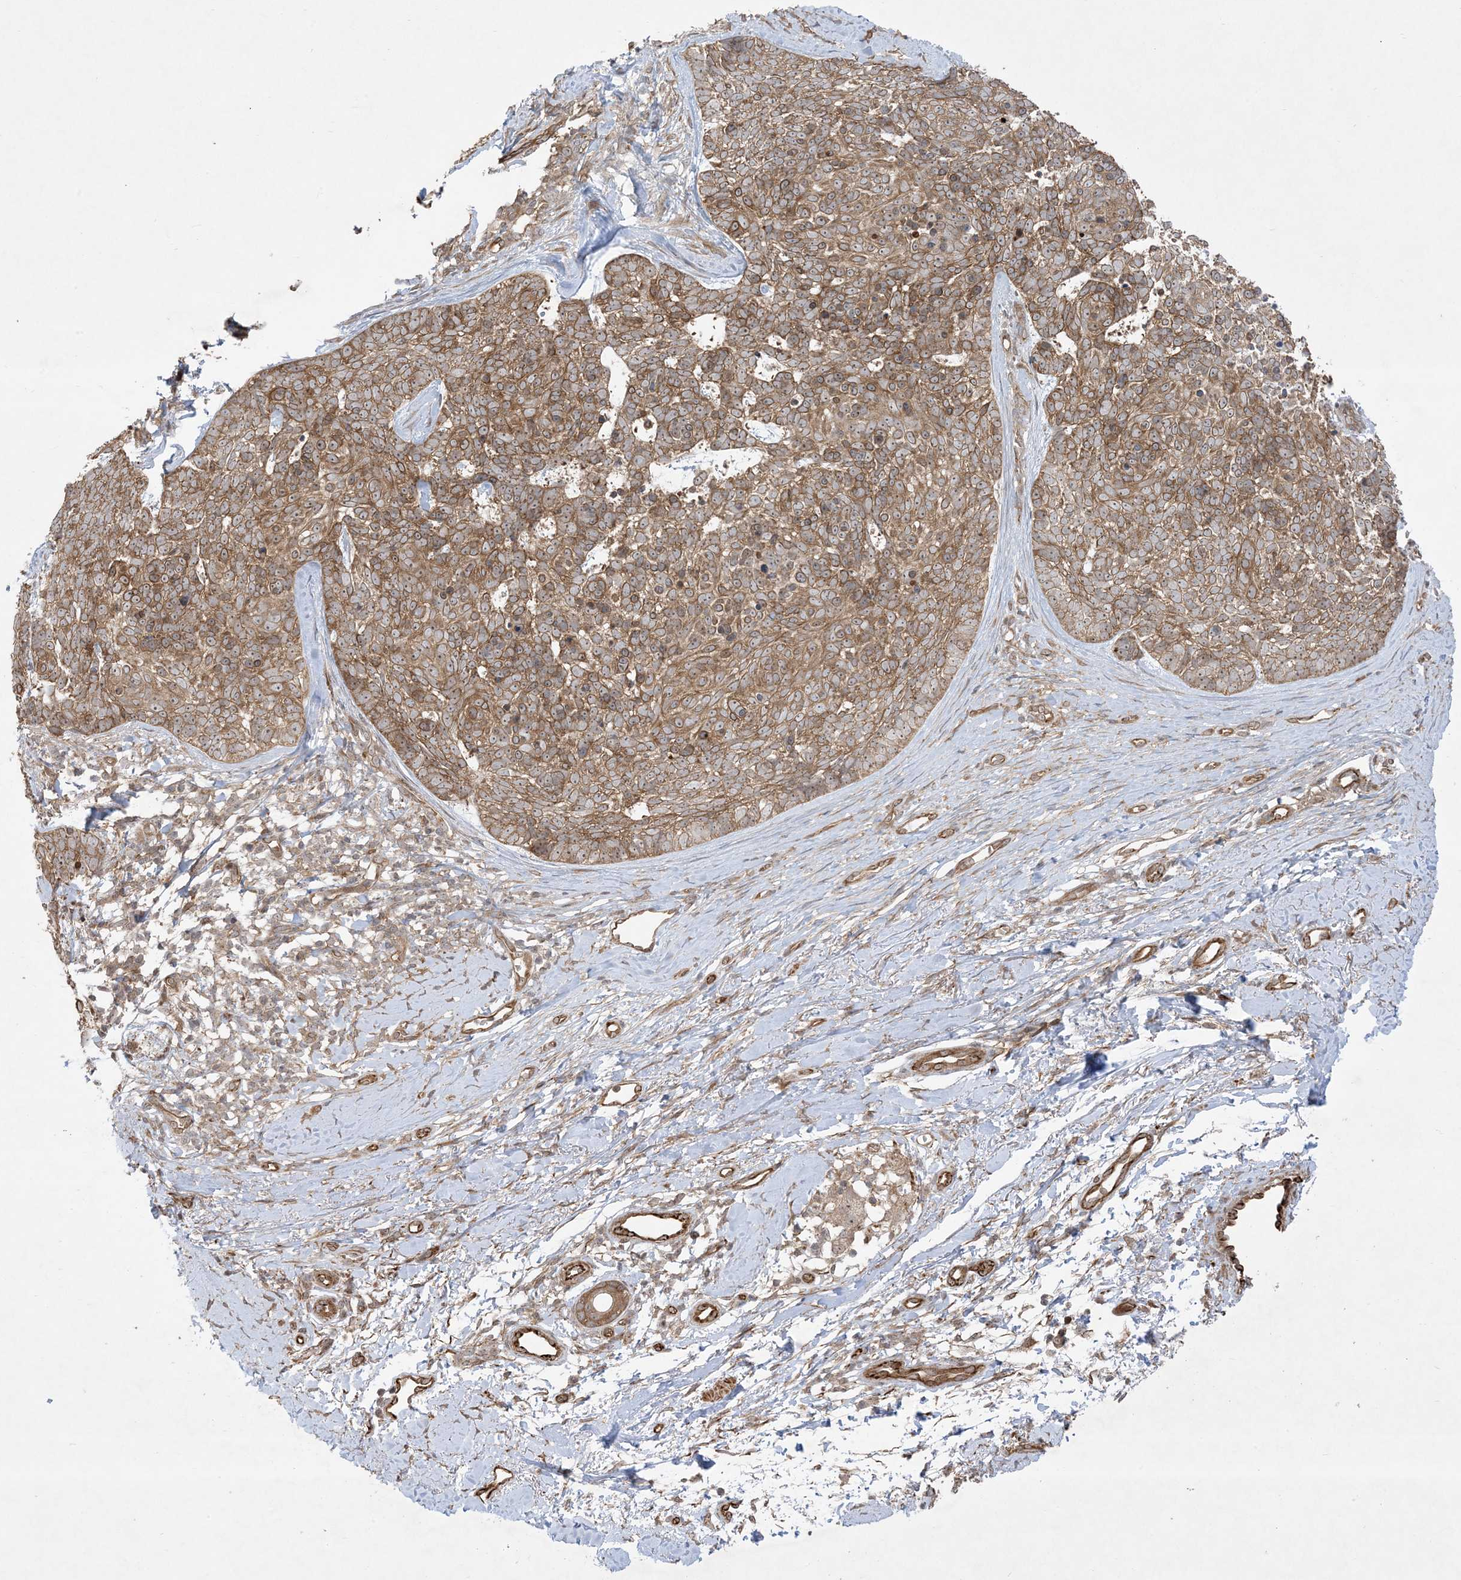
{"staining": {"intensity": "moderate", "quantity": ">75%", "location": "cytoplasmic/membranous,nuclear"}, "tissue": "skin cancer", "cell_type": "Tumor cells", "image_type": "cancer", "snomed": [{"axis": "morphology", "description": "Basal cell carcinoma"}, {"axis": "topography", "description": "Skin"}], "caption": "Skin cancer tissue demonstrates moderate cytoplasmic/membranous and nuclear staining in approximately >75% of tumor cells", "gene": "SOGA3", "patient": {"sex": "female", "age": 81}}